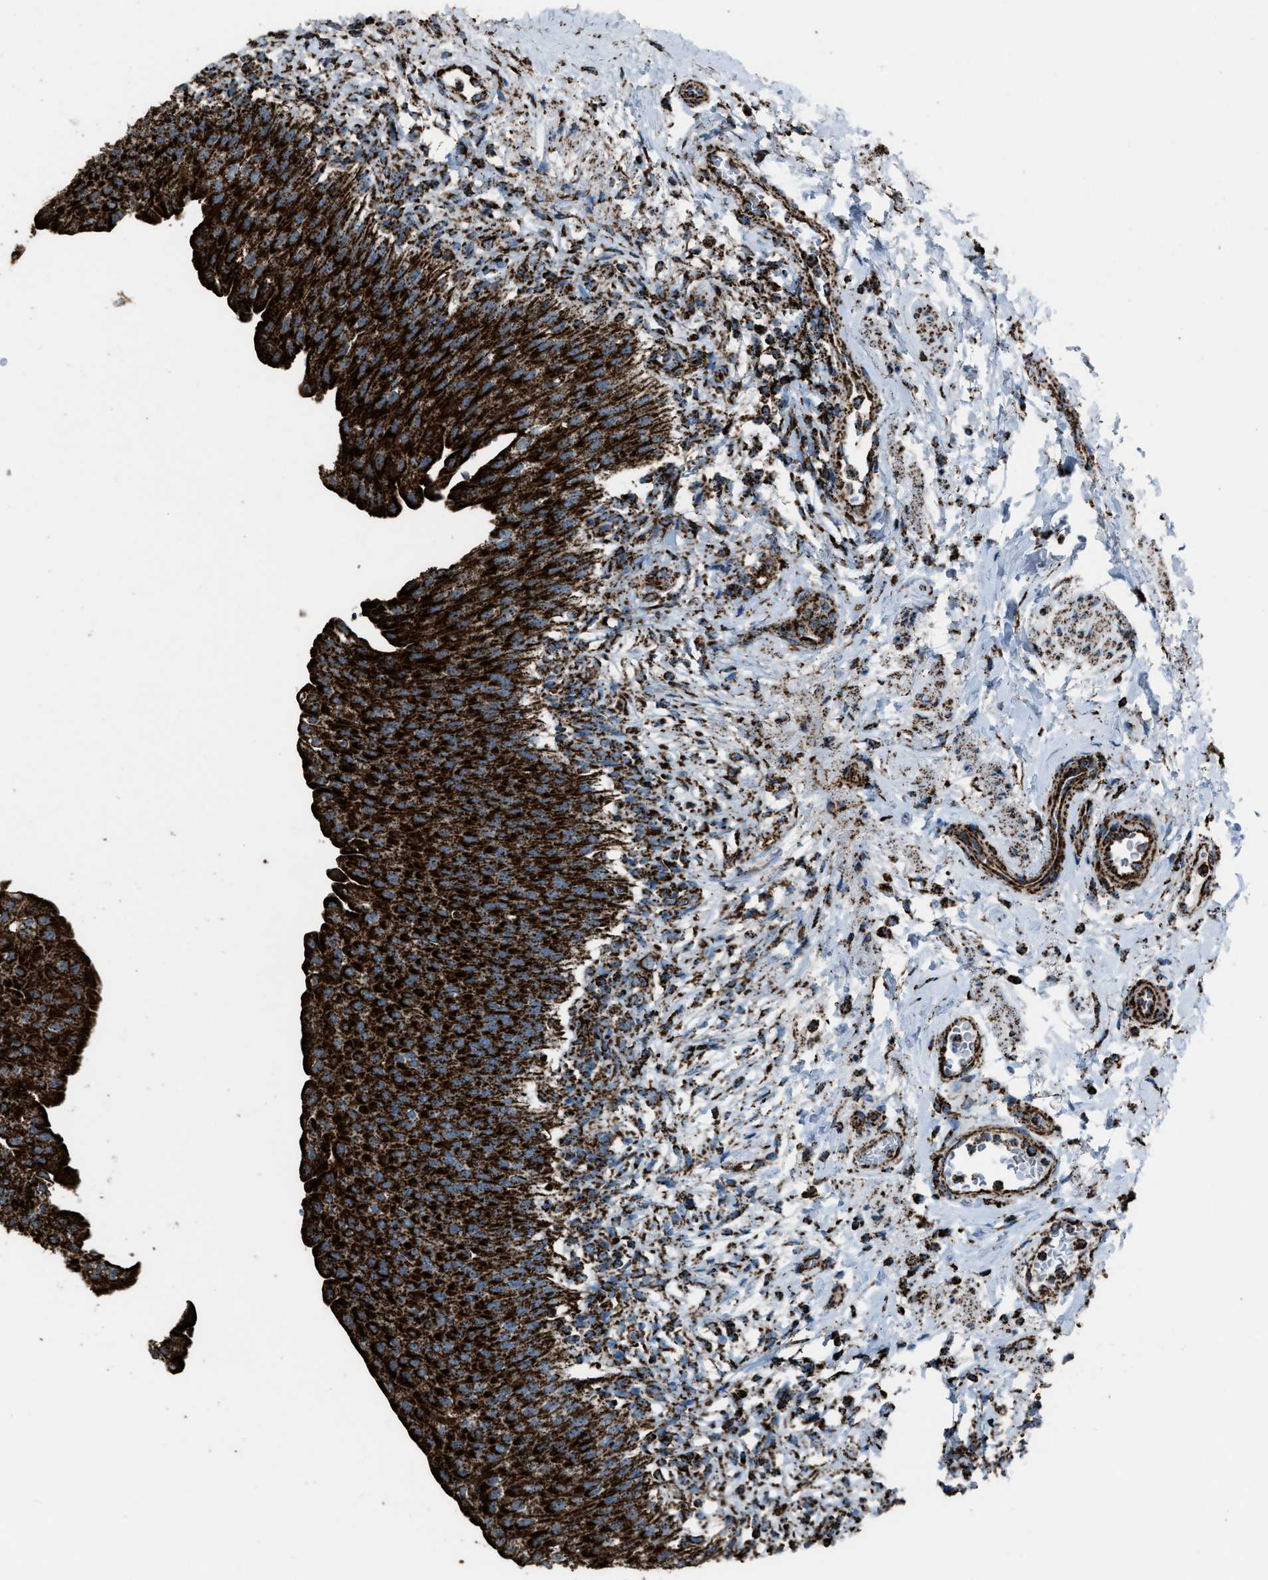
{"staining": {"intensity": "strong", "quantity": ">75%", "location": "cytoplasmic/membranous"}, "tissue": "urinary bladder", "cell_type": "Urothelial cells", "image_type": "normal", "snomed": [{"axis": "morphology", "description": "Normal tissue, NOS"}, {"axis": "topography", "description": "Urinary bladder"}], "caption": "DAB (3,3'-diaminobenzidine) immunohistochemical staining of benign human urinary bladder reveals strong cytoplasmic/membranous protein expression in approximately >75% of urothelial cells. (DAB IHC, brown staining for protein, blue staining for nuclei).", "gene": "MDH2", "patient": {"sex": "female", "age": 60}}